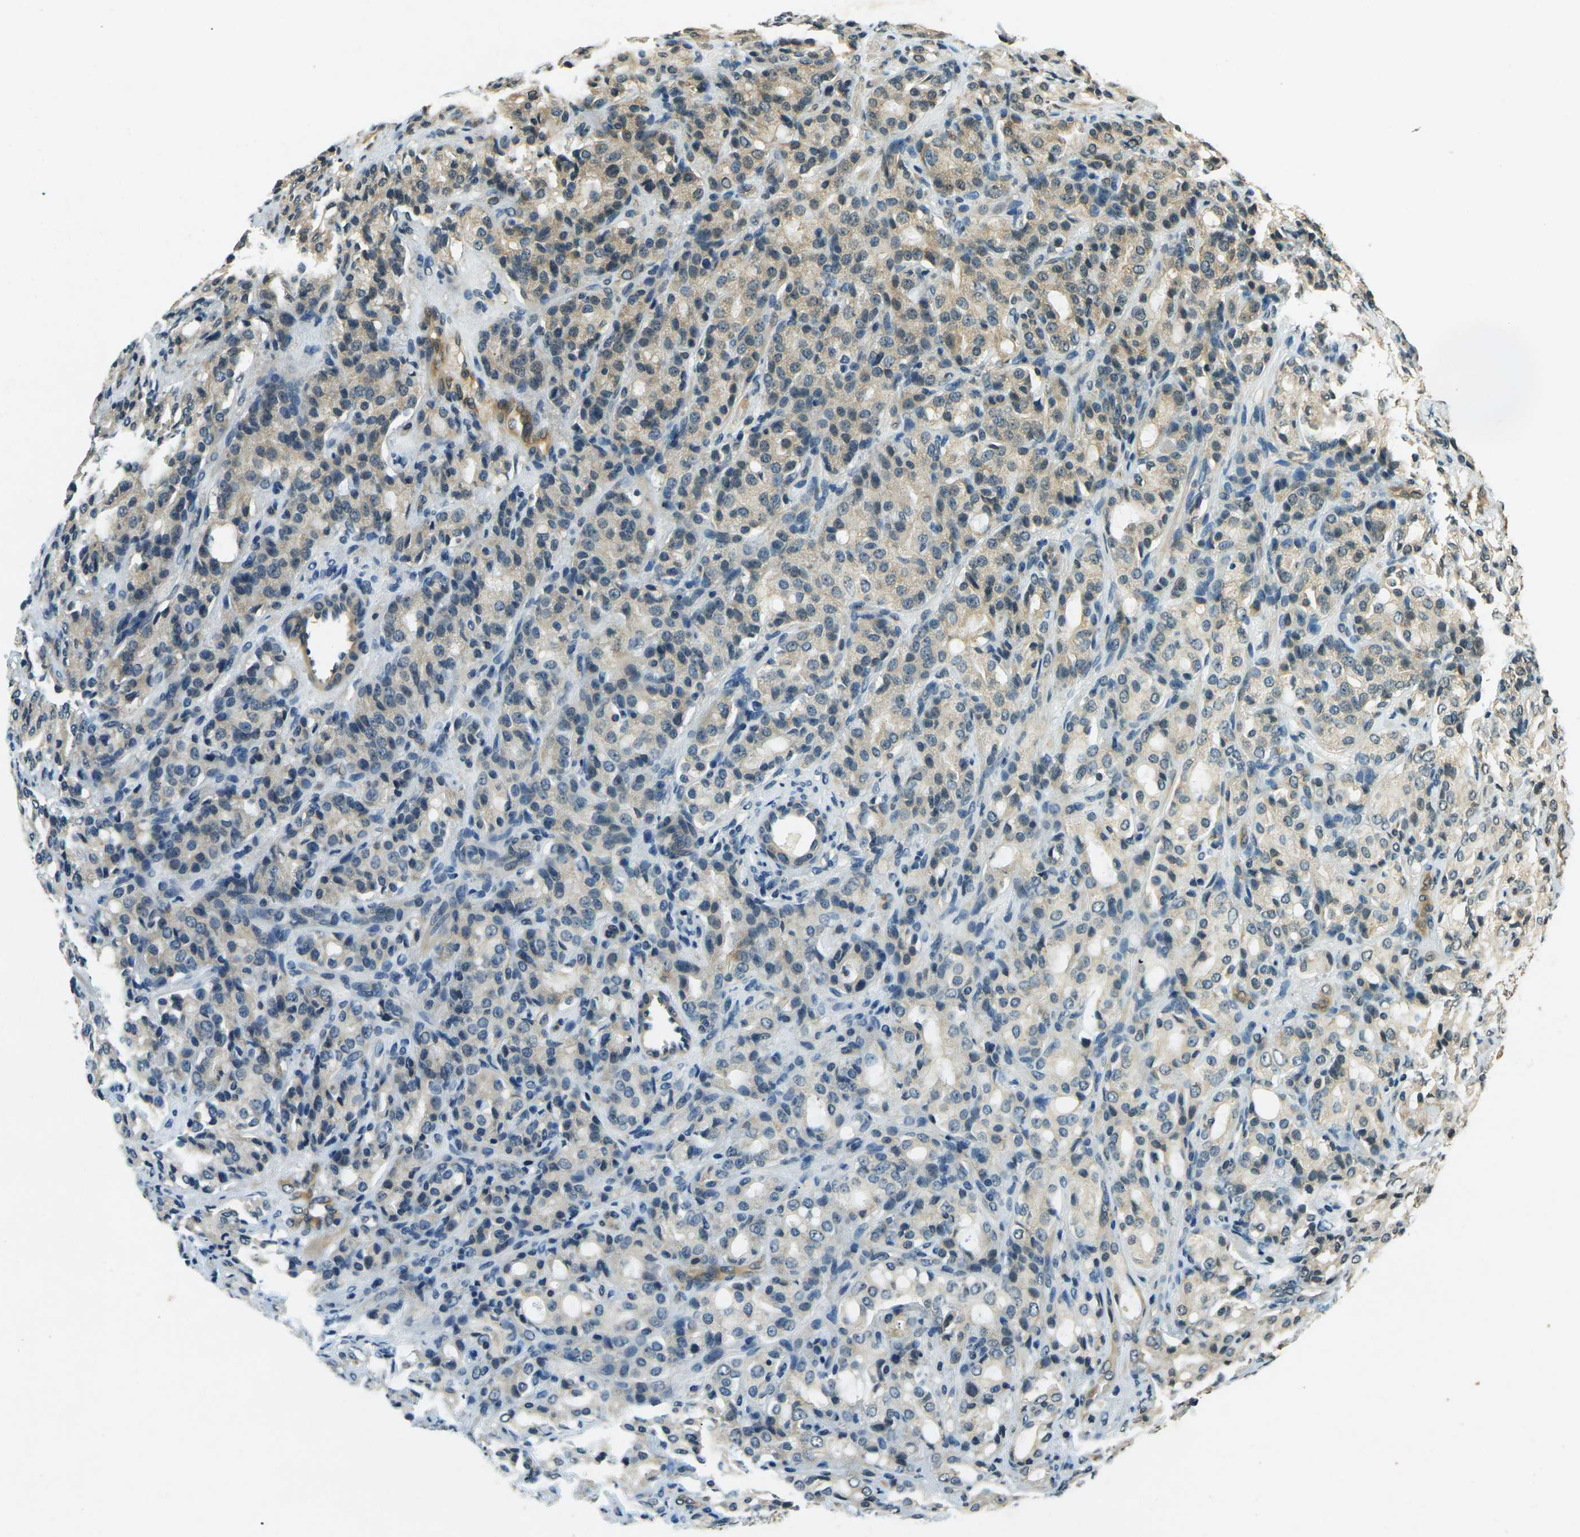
{"staining": {"intensity": "weak", "quantity": "25%-75%", "location": "cytoplasmic/membranous"}, "tissue": "prostate cancer", "cell_type": "Tumor cells", "image_type": "cancer", "snomed": [{"axis": "morphology", "description": "Adenocarcinoma, High grade"}, {"axis": "topography", "description": "Prostate"}], "caption": "This is an image of IHC staining of prostate adenocarcinoma (high-grade), which shows weak positivity in the cytoplasmic/membranous of tumor cells.", "gene": "PDE2A", "patient": {"sex": "male", "age": 72}}